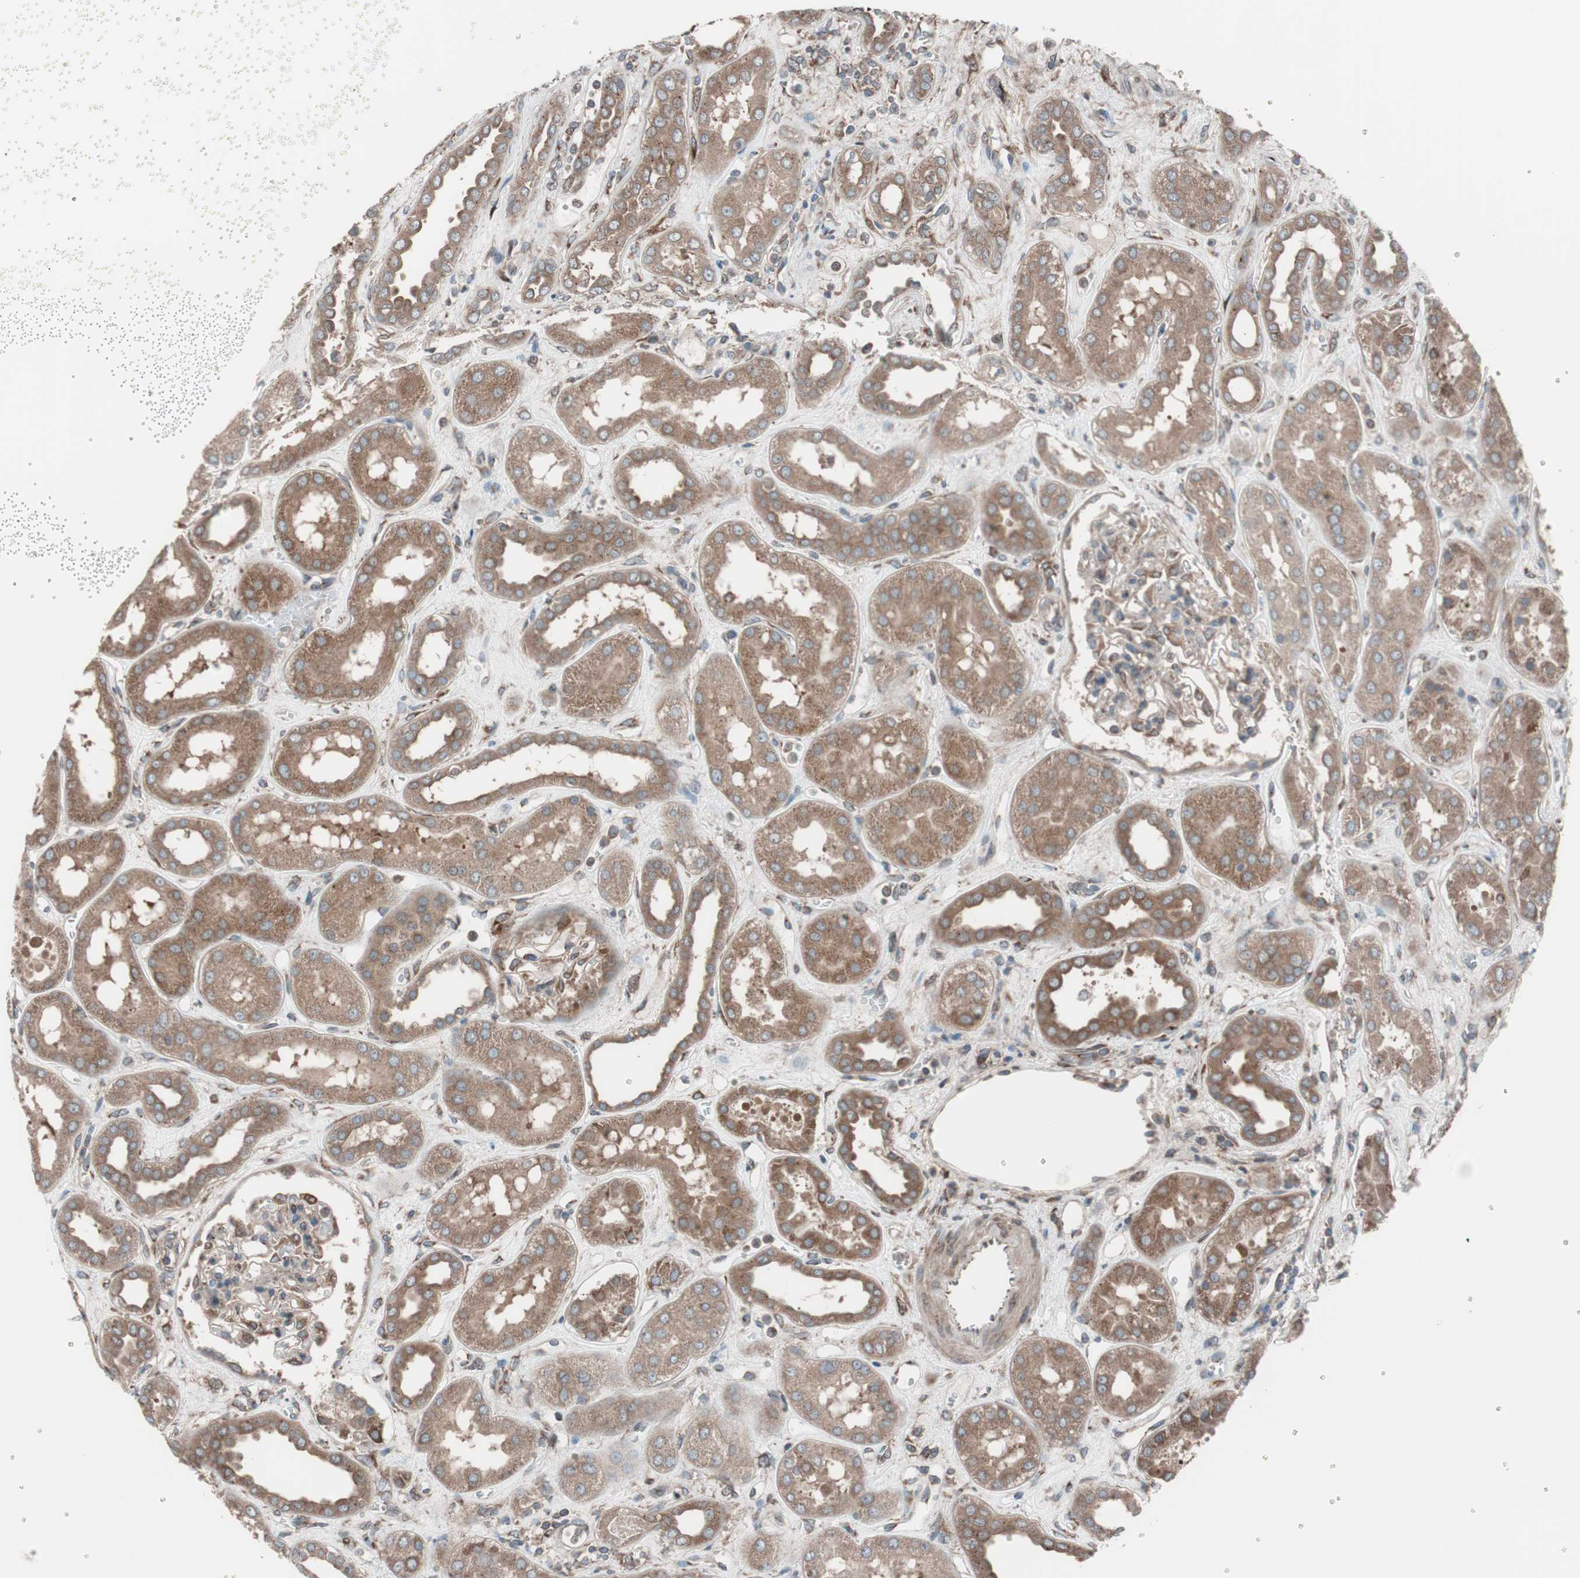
{"staining": {"intensity": "moderate", "quantity": ">75%", "location": "cytoplasmic/membranous"}, "tissue": "kidney", "cell_type": "Cells in glomeruli", "image_type": "normal", "snomed": [{"axis": "morphology", "description": "Normal tissue, NOS"}, {"axis": "topography", "description": "Kidney"}], "caption": "Protein expression analysis of benign kidney exhibits moderate cytoplasmic/membranous staining in approximately >75% of cells in glomeruli.", "gene": "SEC31A", "patient": {"sex": "male", "age": 59}}